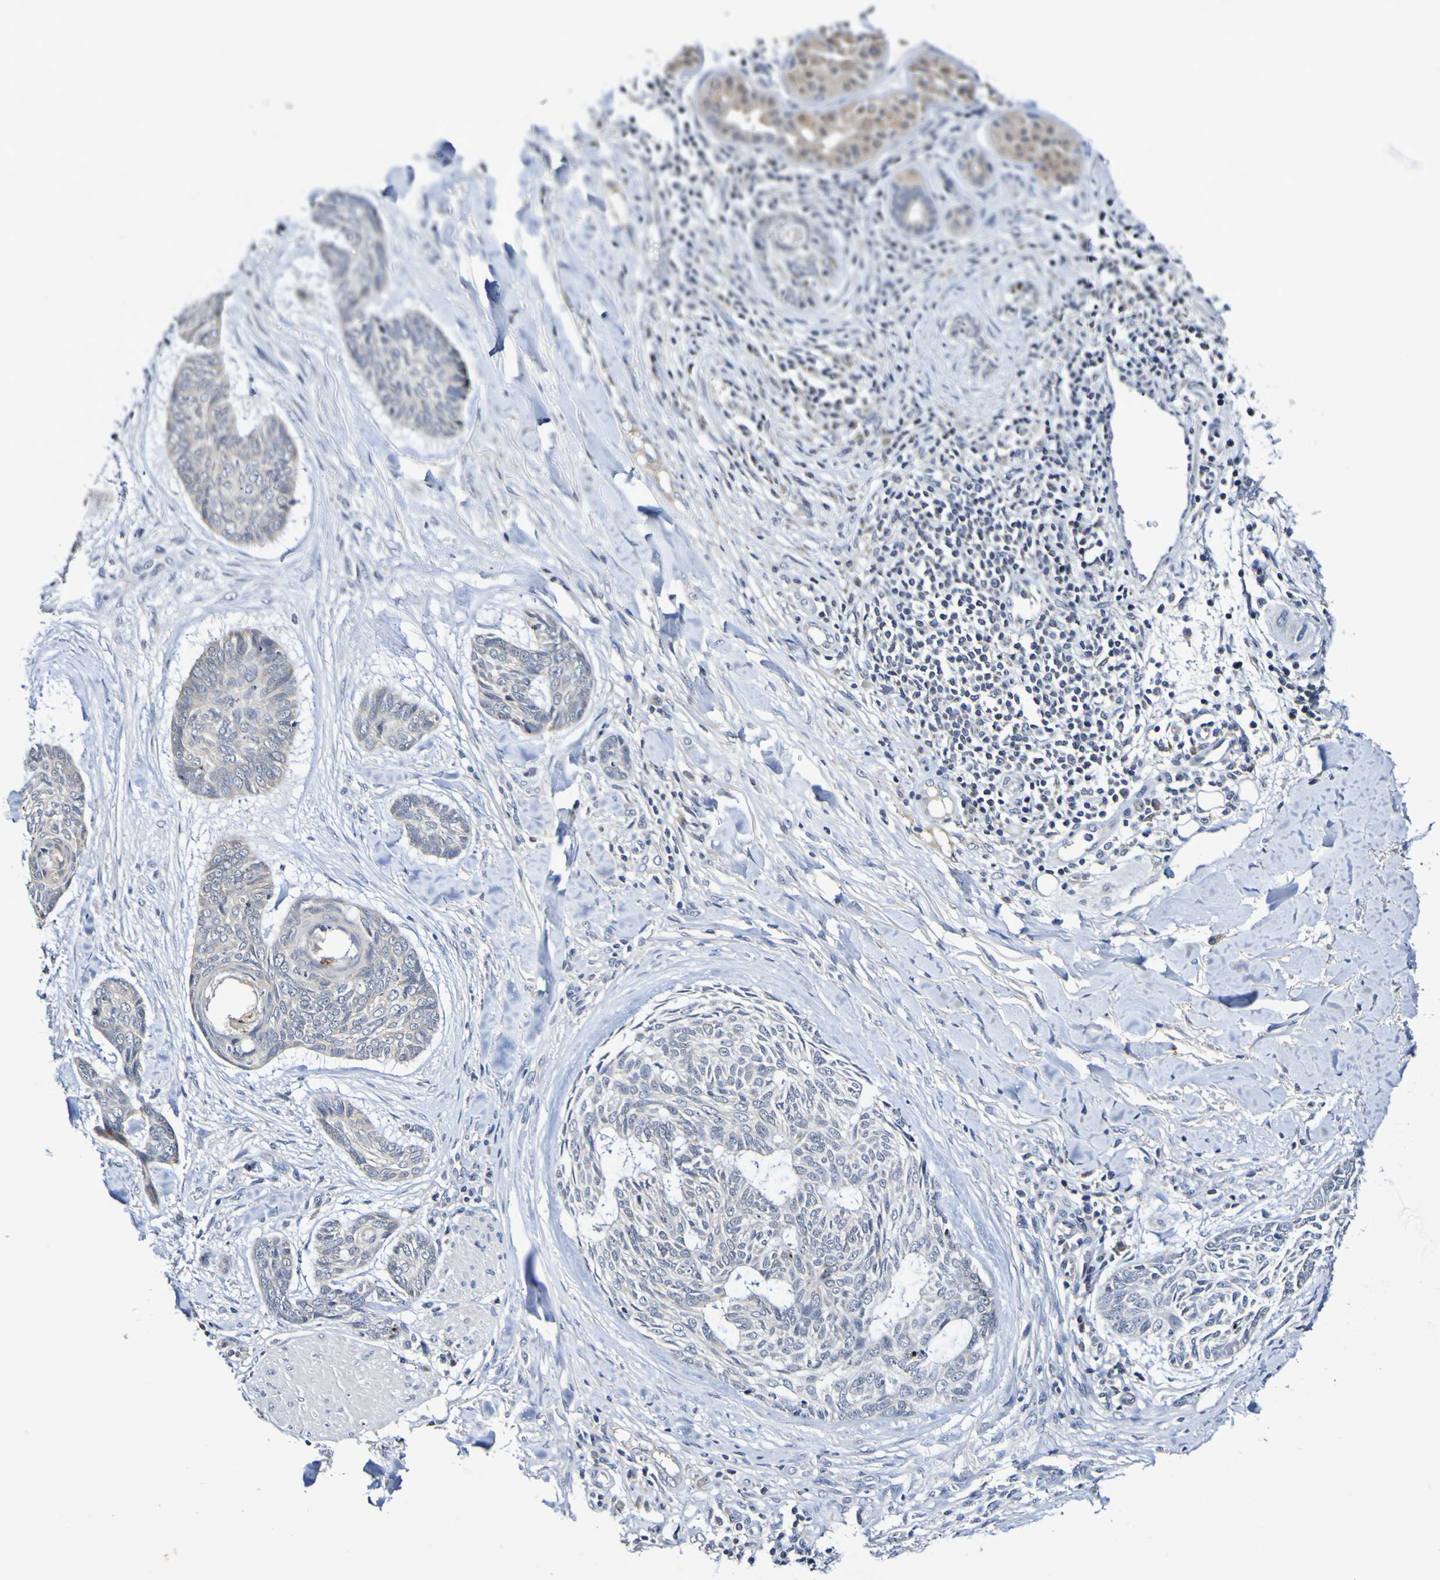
{"staining": {"intensity": "negative", "quantity": "none", "location": "none"}, "tissue": "skin cancer", "cell_type": "Tumor cells", "image_type": "cancer", "snomed": [{"axis": "morphology", "description": "Basal cell carcinoma"}, {"axis": "topography", "description": "Skin"}], "caption": "Skin cancer (basal cell carcinoma) stained for a protein using immunohistochemistry (IHC) exhibits no staining tumor cells.", "gene": "PTP4A2", "patient": {"sex": "male", "age": 43}}